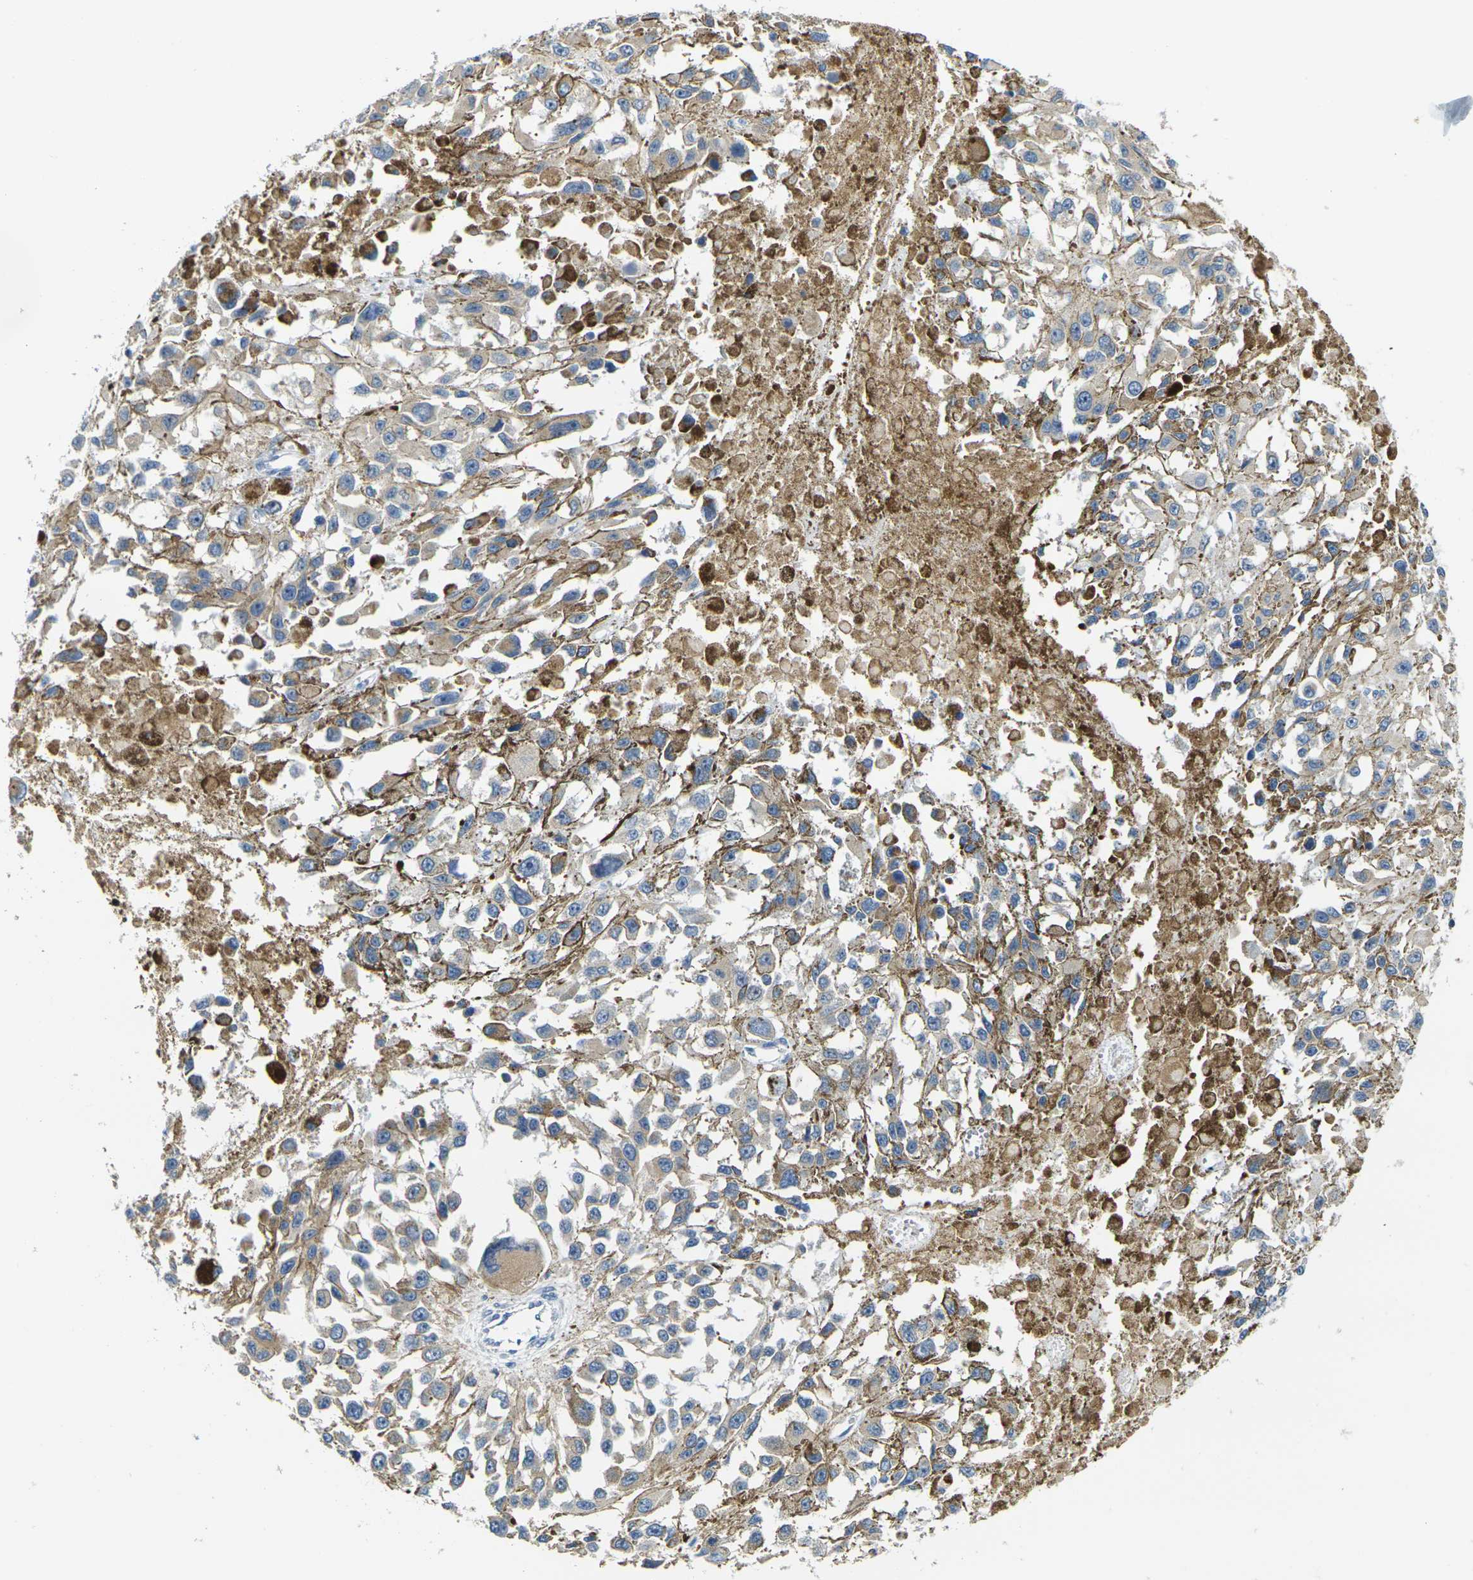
{"staining": {"intensity": "weak", "quantity": ">75%", "location": "cytoplasmic/membranous"}, "tissue": "melanoma", "cell_type": "Tumor cells", "image_type": "cancer", "snomed": [{"axis": "morphology", "description": "Malignant melanoma, Metastatic site"}, {"axis": "topography", "description": "Lymph node"}], "caption": "Approximately >75% of tumor cells in human melanoma exhibit weak cytoplasmic/membranous protein positivity as visualized by brown immunohistochemical staining.", "gene": "SHISAL2B", "patient": {"sex": "male", "age": 59}}